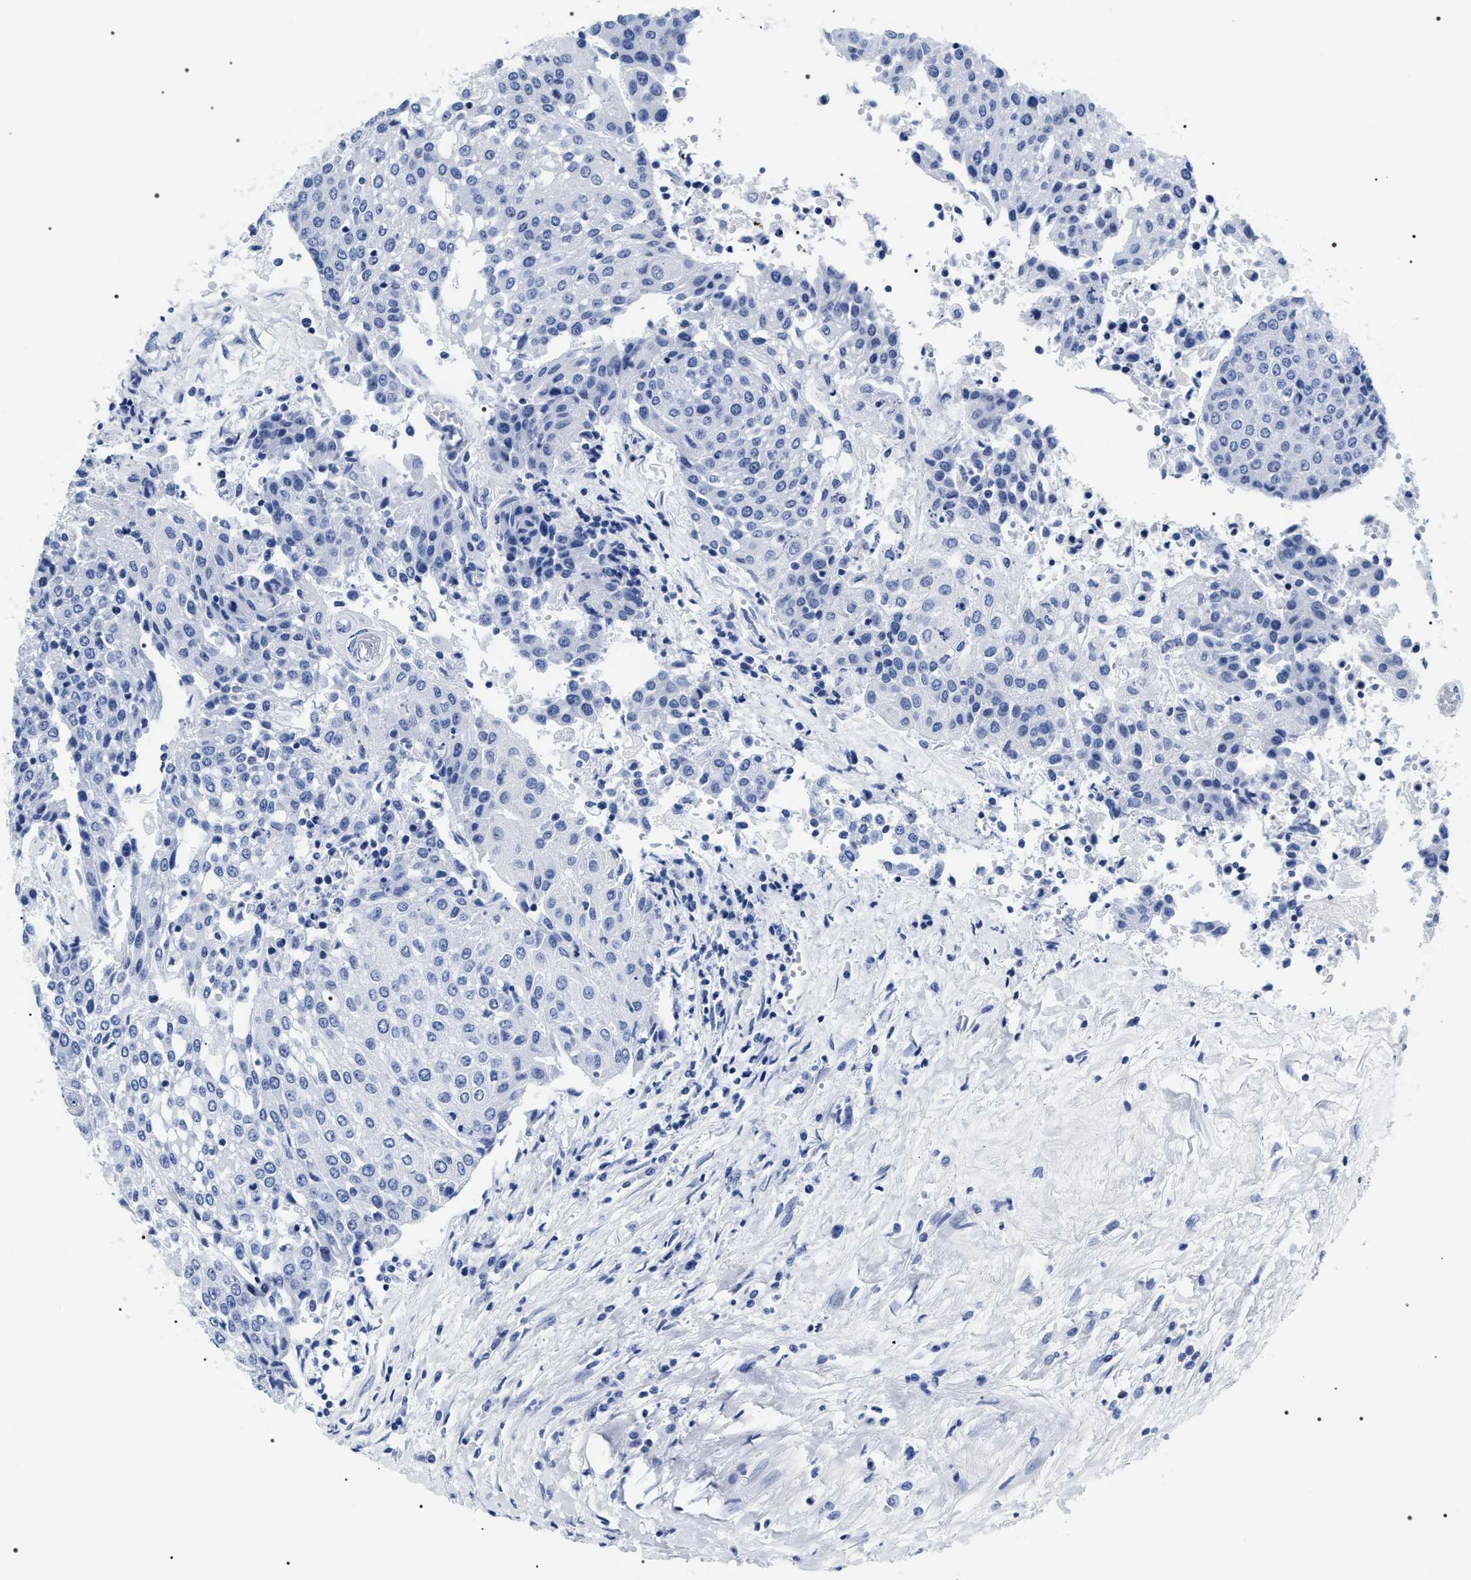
{"staining": {"intensity": "negative", "quantity": "none", "location": "none"}, "tissue": "urothelial cancer", "cell_type": "Tumor cells", "image_type": "cancer", "snomed": [{"axis": "morphology", "description": "Urothelial carcinoma, High grade"}, {"axis": "topography", "description": "Urinary bladder"}], "caption": "Tumor cells are negative for protein expression in human high-grade urothelial carcinoma.", "gene": "ADH4", "patient": {"sex": "female", "age": 85}}